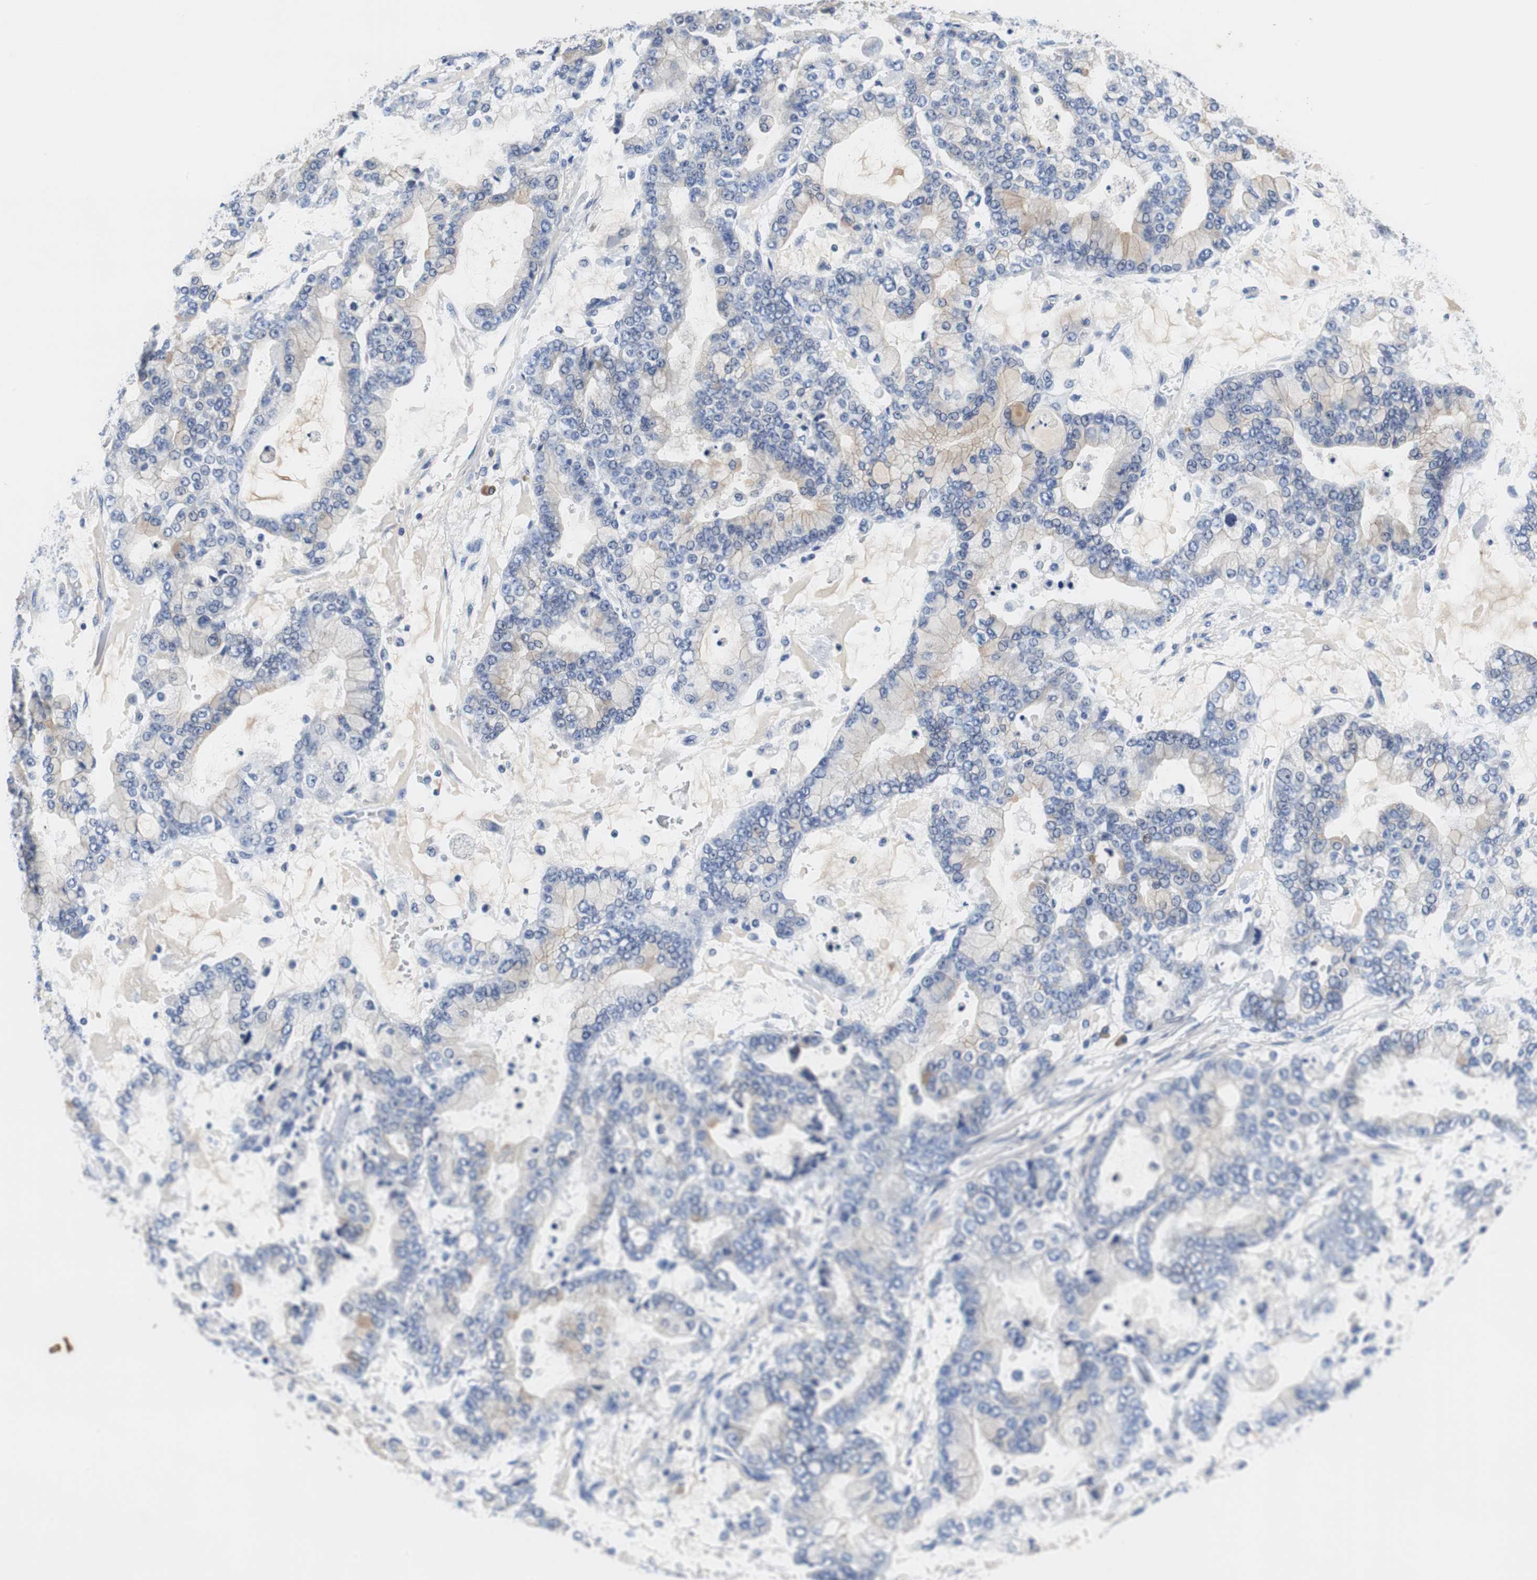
{"staining": {"intensity": "negative", "quantity": "none", "location": "none"}, "tissue": "stomach cancer", "cell_type": "Tumor cells", "image_type": "cancer", "snomed": [{"axis": "morphology", "description": "Adenocarcinoma, NOS"}, {"axis": "topography", "description": "Stomach"}], "caption": "Adenocarcinoma (stomach) stained for a protein using immunohistochemistry (IHC) exhibits no expression tumor cells.", "gene": "PCK1", "patient": {"sex": "male", "age": 76}}